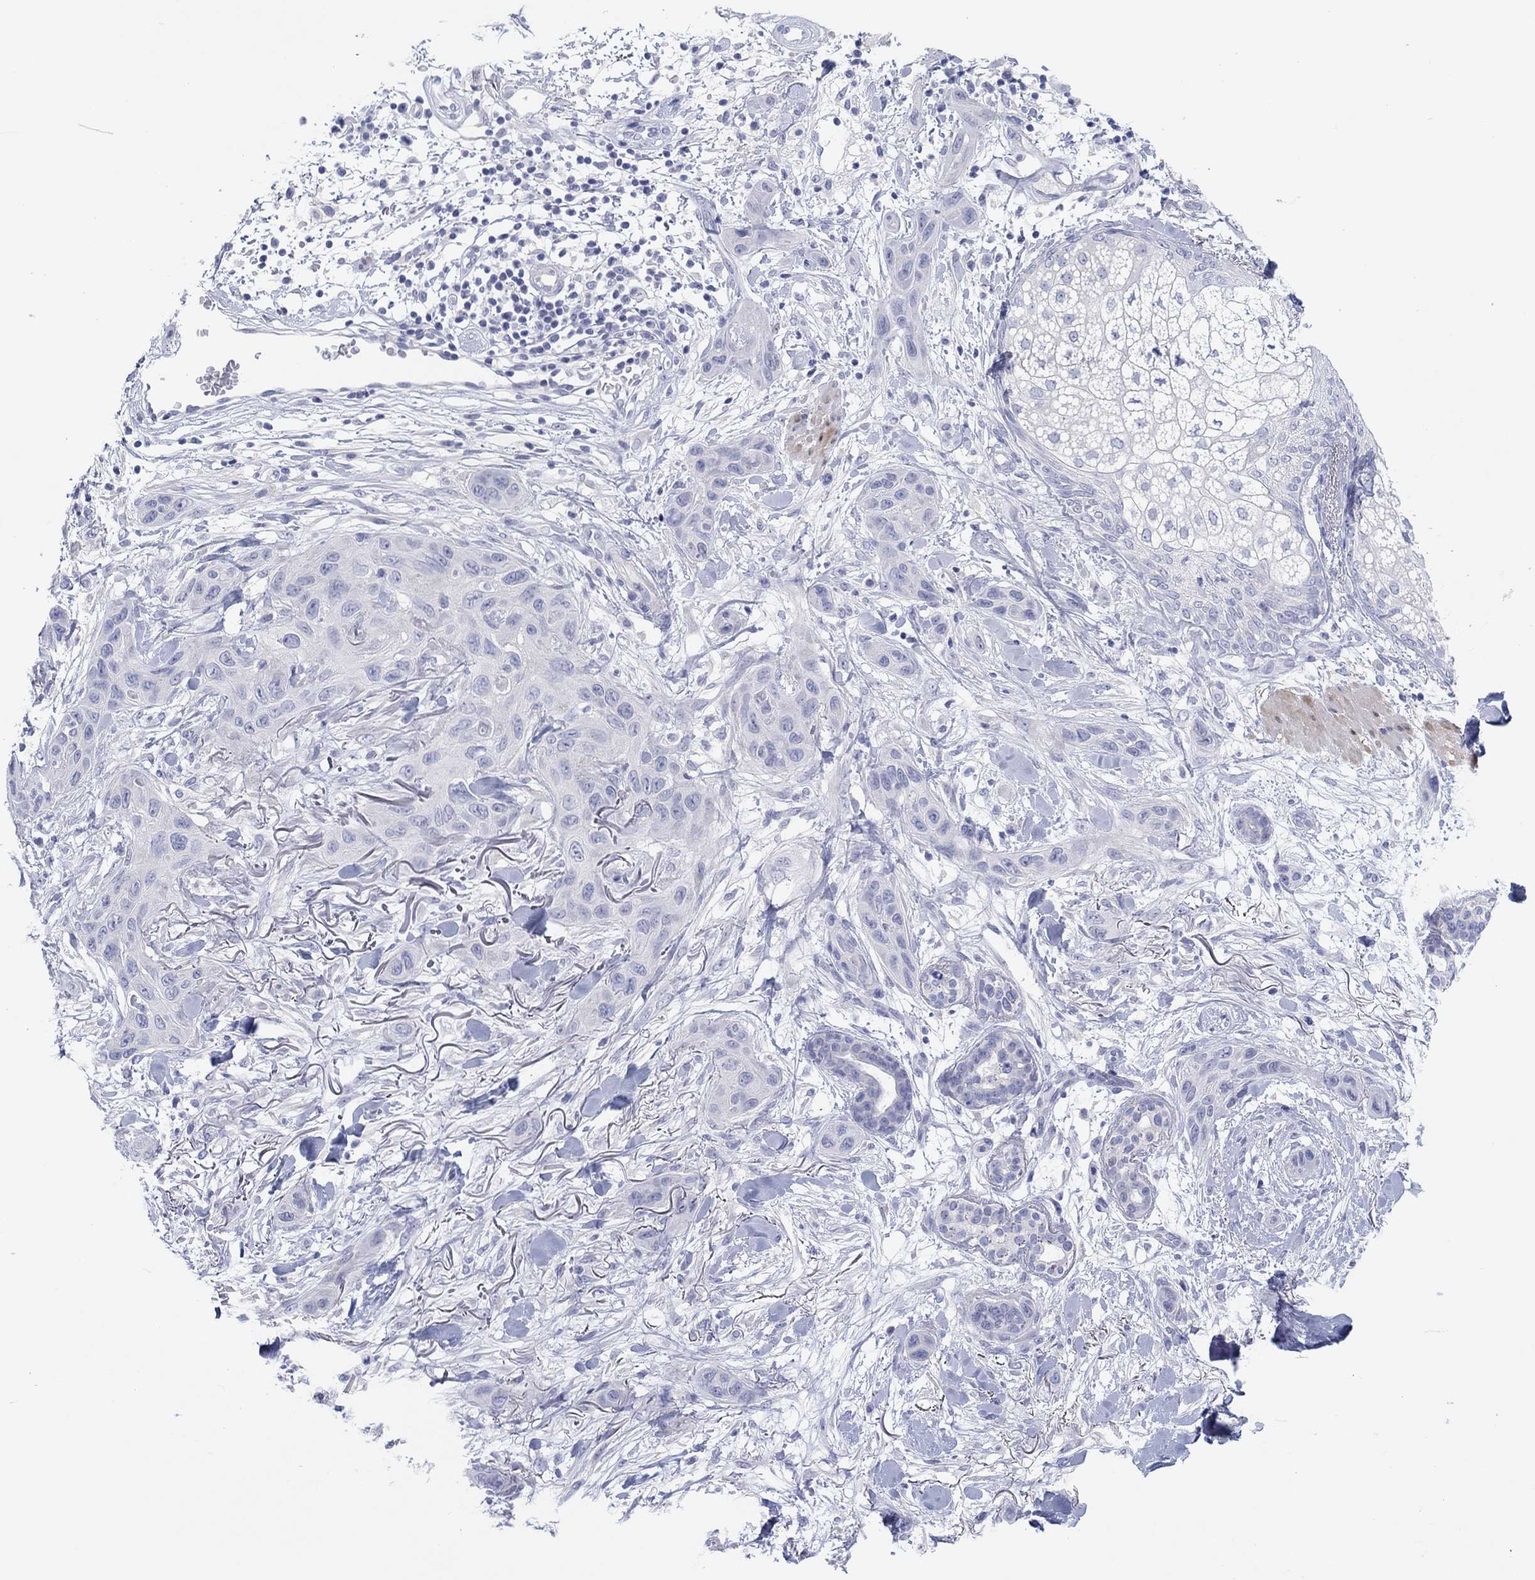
{"staining": {"intensity": "negative", "quantity": "none", "location": "none"}, "tissue": "skin cancer", "cell_type": "Tumor cells", "image_type": "cancer", "snomed": [{"axis": "morphology", "description": "Squamous cell carcinoma, NOS"}, {"axis": "topography", "description": "Skin"}], "caption": "Immunohistochemistry of skin cancer (squamous cell carcinoma) demonstrates no staining in tumor cells. (Brightfield microscopy of DAB (3,3'-diaminobenzidine) immunohistochemistry at high magnification).", "gene": "CPNE6", "patient": {"sex": "male", "age": 78}}